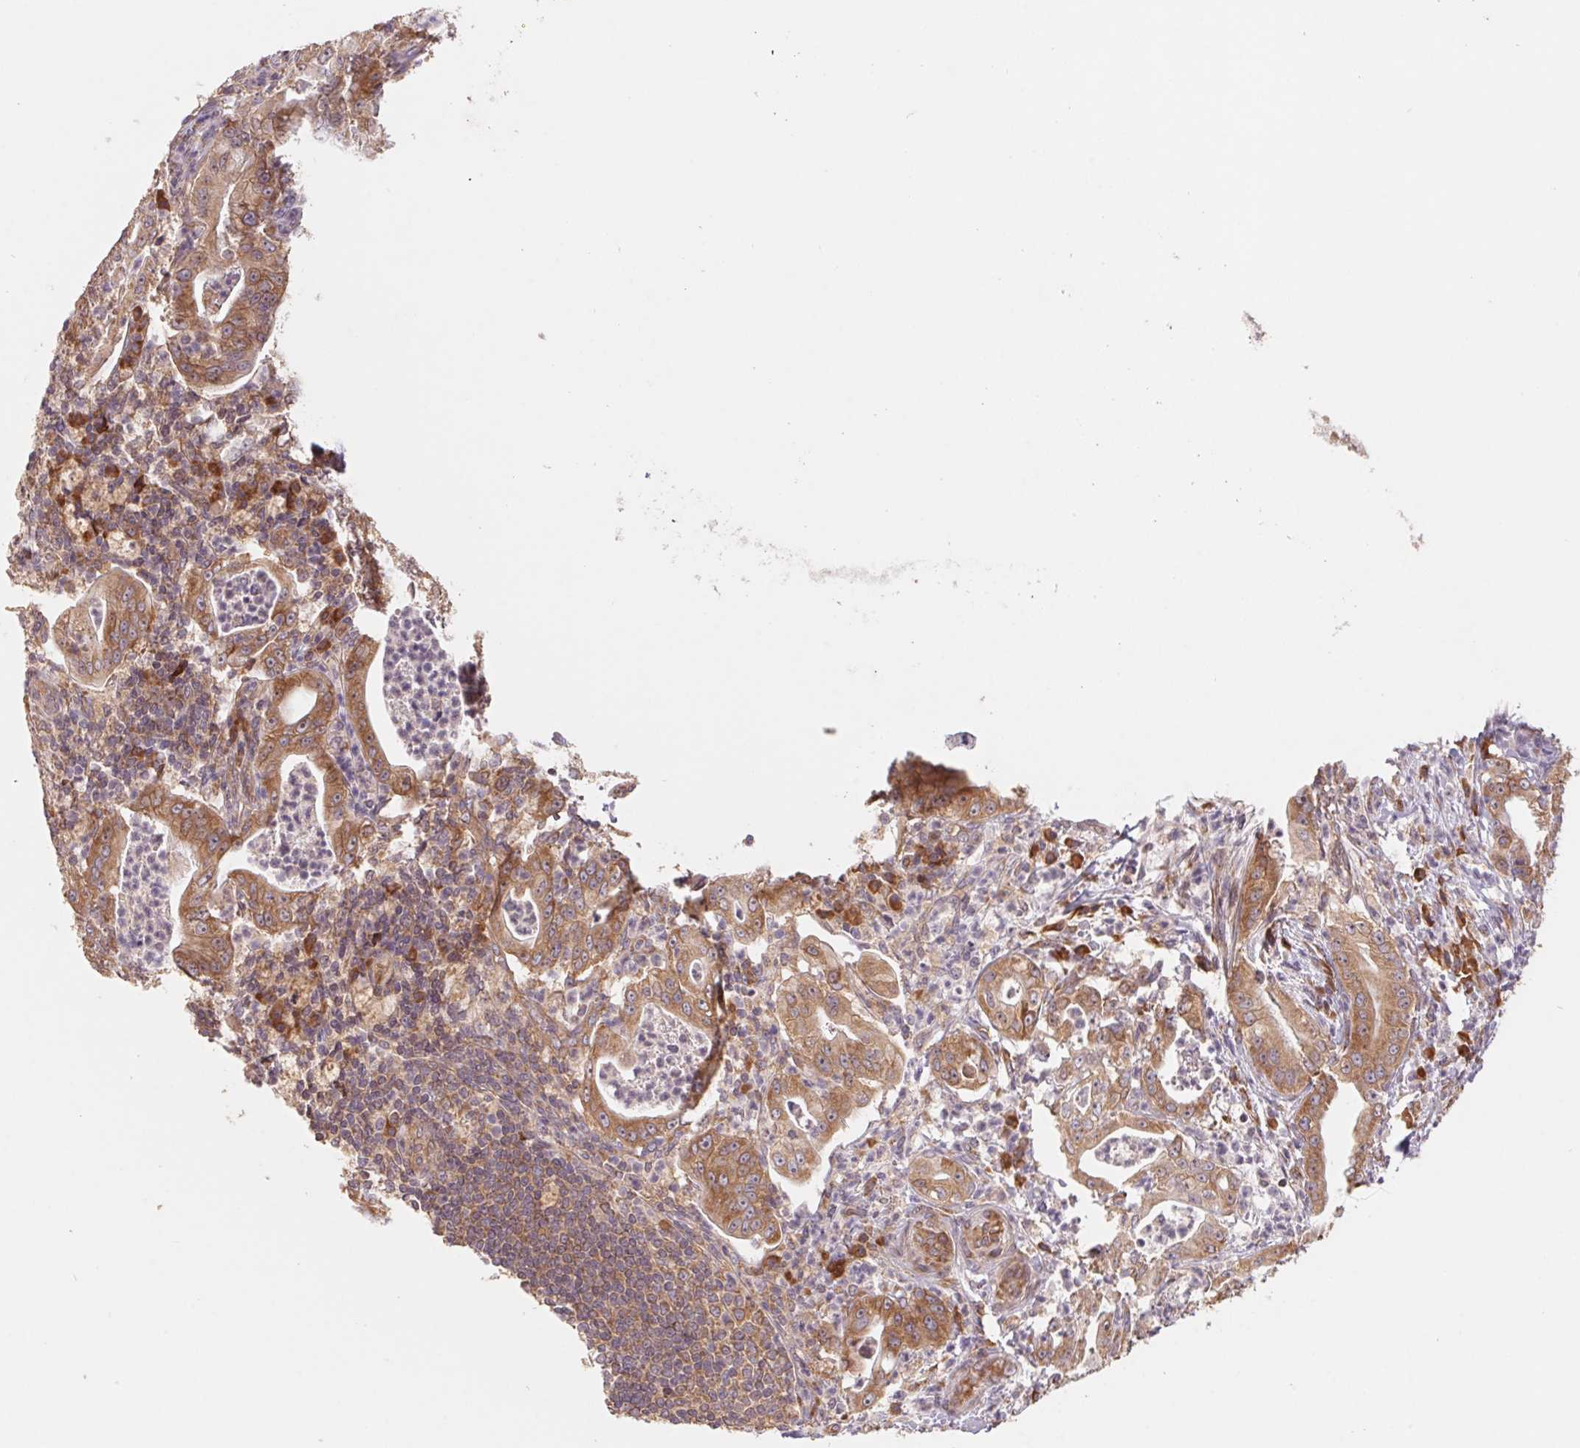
{"staining": {"intensity": "moderate", "quantity": ">75%", "location": "cytoplasmic/membranous"}, "tissue": "pancreatic cancer", "cell_type": "Tumor cells", "image_type": "cancer", "snomed": [{"axis": "morphology", "description": "Adenocarcinoma, NOS"}, {"axis": "topography", "description": "Pancreas"}], "caption": "Adenocarcinoma (pancreatic) was stained to show a protein in brown. There is medium levels of moderate cytoplasmic/membranous expression in approximately >75% of tumor cells.", "gene": "RPL27A", "patient": {"sex": "male", "age": 71}}